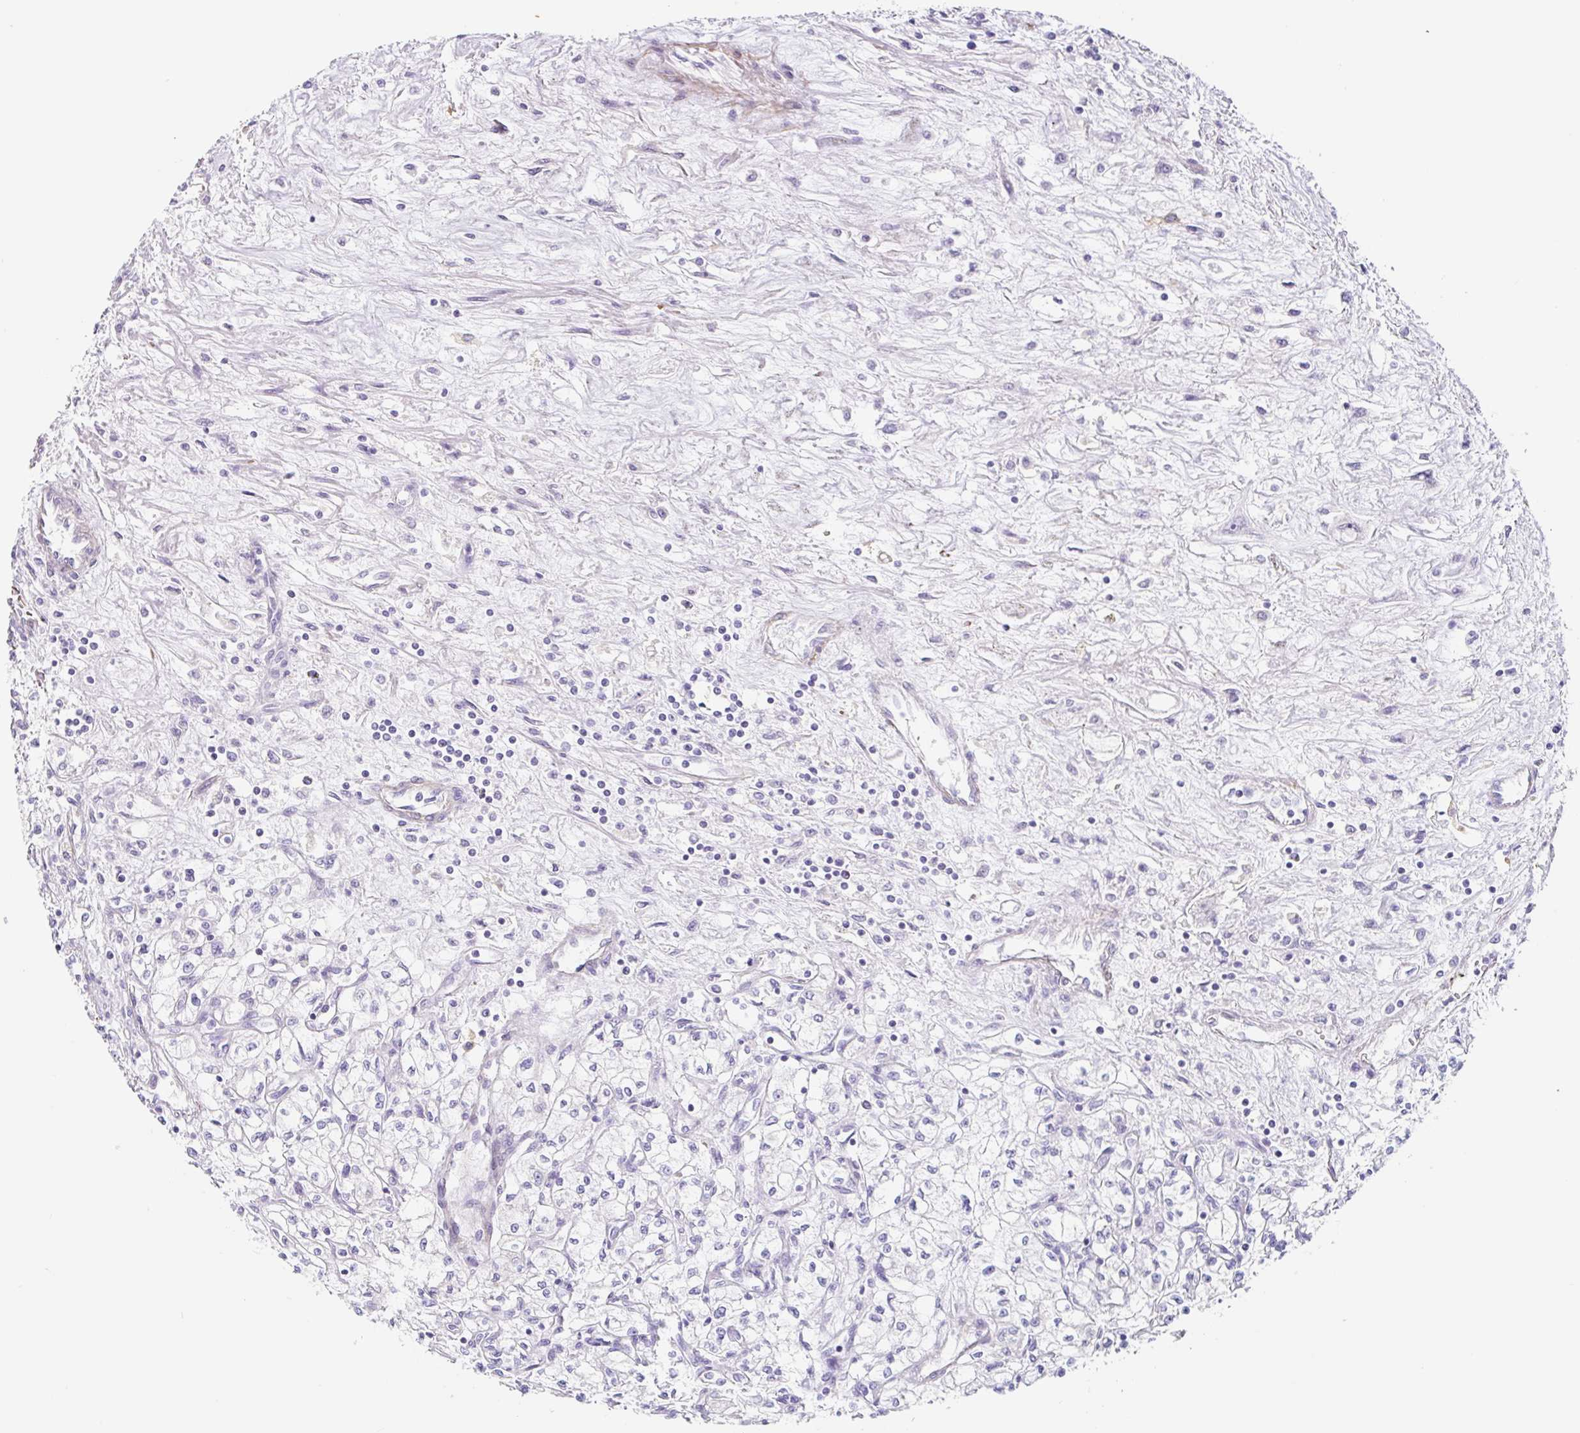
{"staining": {"intensity": "negative", "quantity": "none", "location": "none"}, "tissue": "renal cancer", "cell_type": "Tumor cells", "image_type": "cancer", "snomed": [{"axis": "morphology", "description": "Adenocarcinoma, NOS"}, {"axis": "topography", "description": "Kidney"}], "caption": "This is a micrograph of IHC staining of renal adenocarcinoma, which shows no expression in tumor cells. (DAB immunohistochemistry (IHC) visualized using brightfield microscopy, high magnification).", "gene": "DCAF17", "patient": {"sex": "male", "age": 59}}